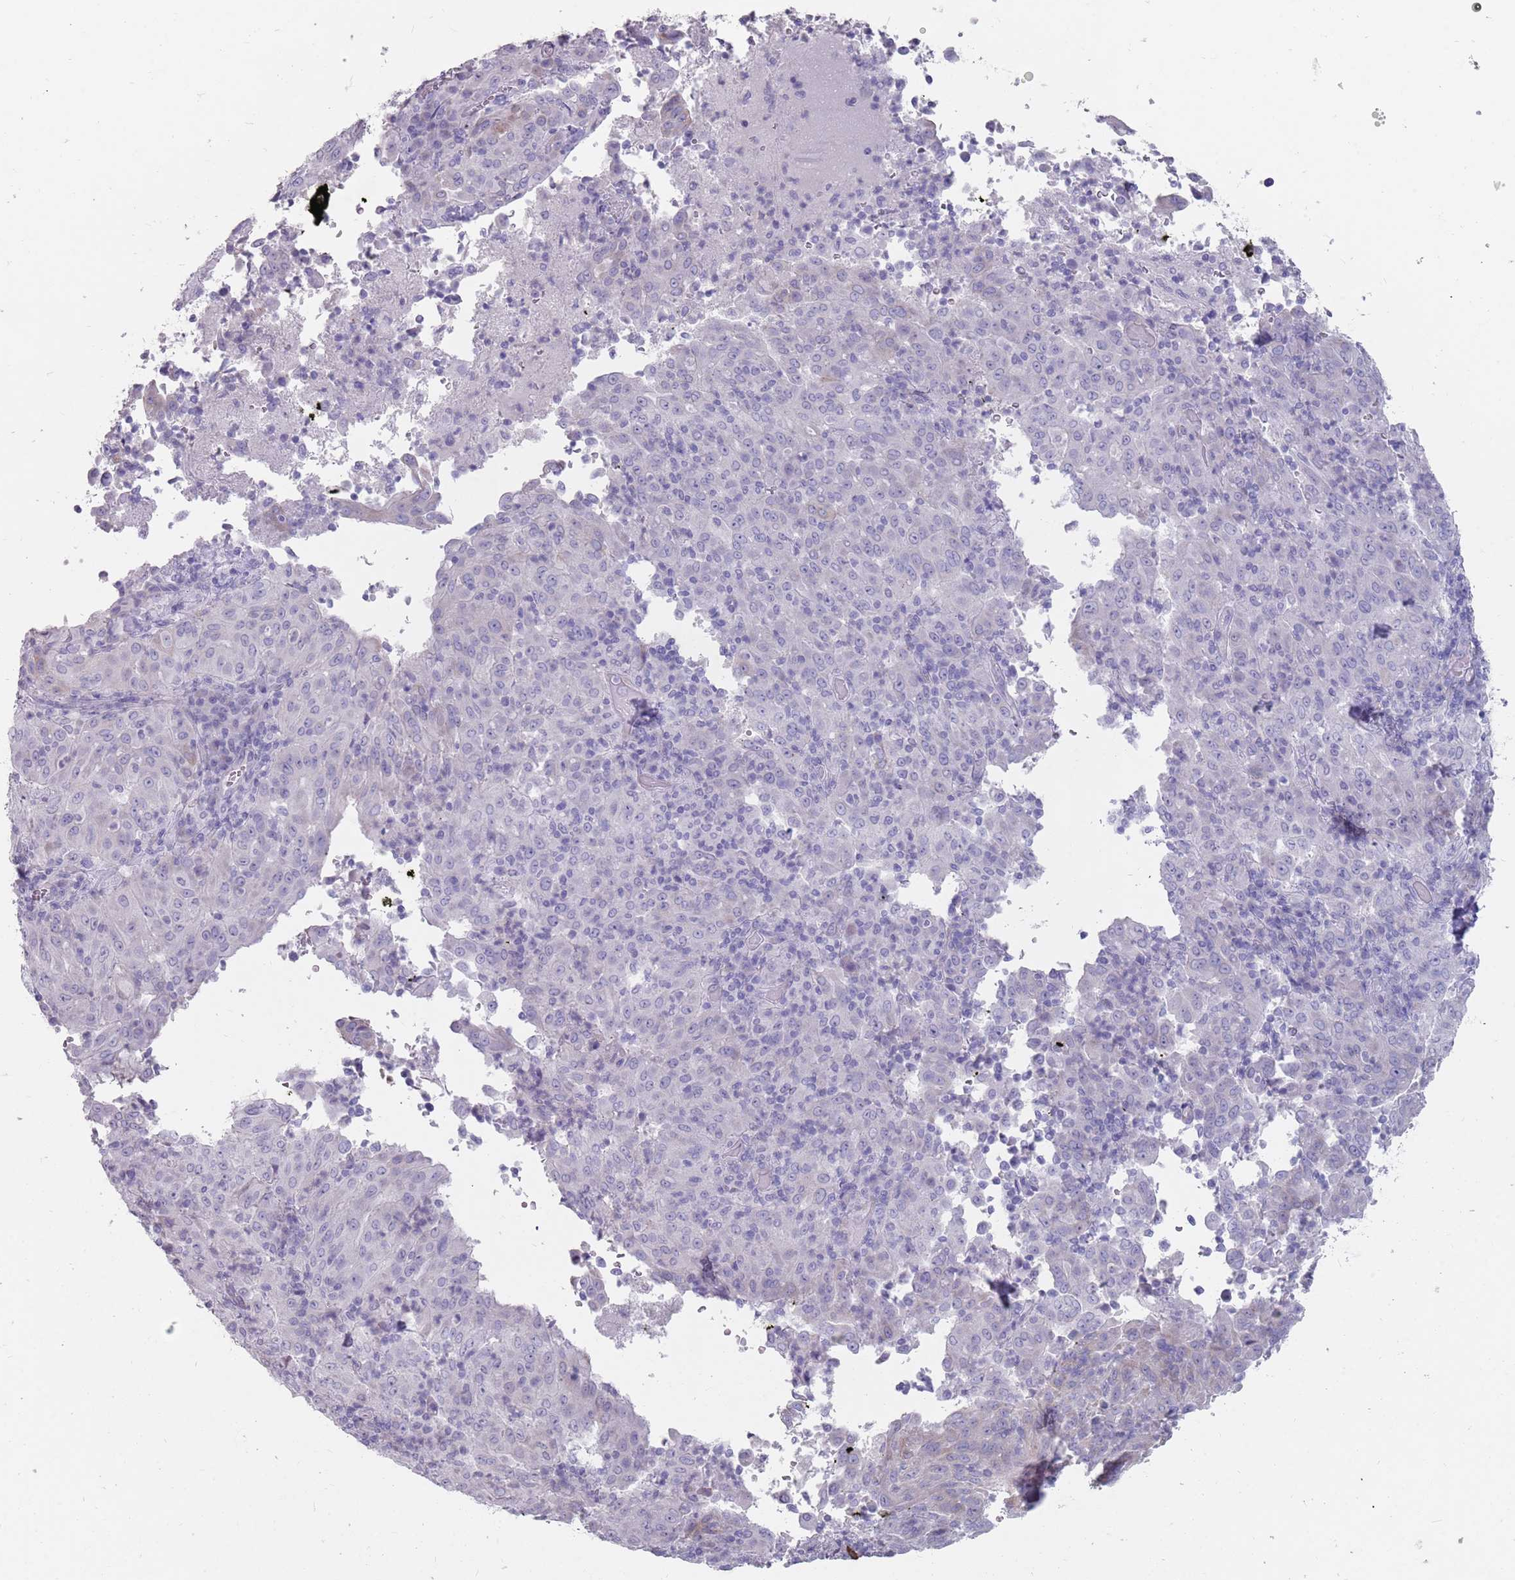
{"staining": {"intensity": "negative", "quantity": "none", "location": "none"}, "tissue": "pancreatic cancer", "cell_type": "Tumor cells", "image_type": "cancer", "snomed": [{"axis": "morphology", "description": "Adenocarcinoma, NOS"}, {"axis": "topography", "description": "Pancreas"}], "caption": "High magnification brightfield microscopy of pancreatic cancer (adenocarcinoma) stained with DAB (brown) and counterstained with hematoxylin (blue): tumor cells show no significant staining. The staining was performed using DAB (3,3'-diaminobenzidine) to visualize the protein expression in brown, while the nuclei were stained in blue with hematoxylin (Magnification: 20x).", "gene": "DDX4", "patient": {"sex": "male", "age": 63}}